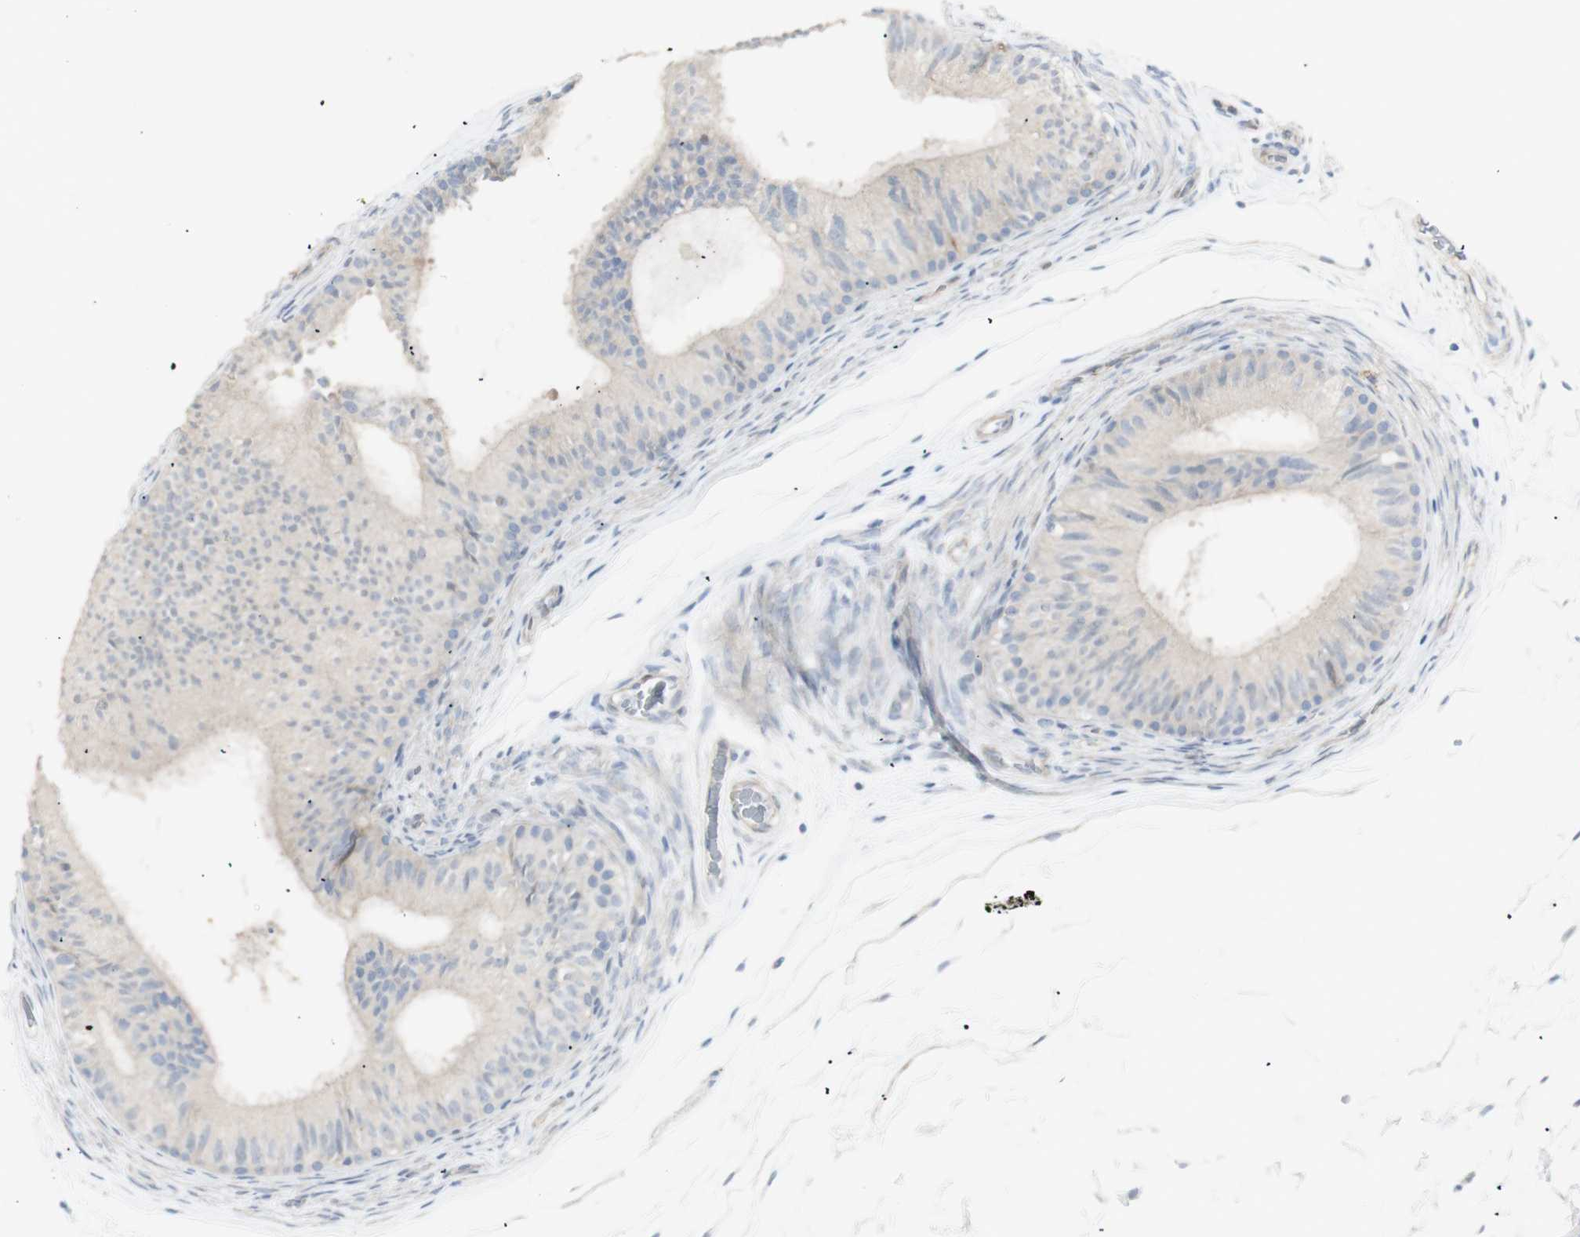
{"staining": {"intensity": "weak", "quantity": "<25%", "location": "cytoplasmic/membranous"}, "tissue": "epididymis", "cell_type": "Glandular cells", "image_type": "normal", "snomed": [{"axis": "morphology", "description": "Normal tissue, NOS"}, {"axis": "topography", "description": "Epididymis"}], "caption": "Immunohistochemical staining of unremarkable epididymis exhibits no significant staining in glandular cells. Brightfield microscopy of IHC stained with DAB (3,3'-diaminobenzidine) (brown) and hematoxylin (blue), captured at high magnification.", "gene": "NDST4", "patient": {"sex": "male", "age": 36}}